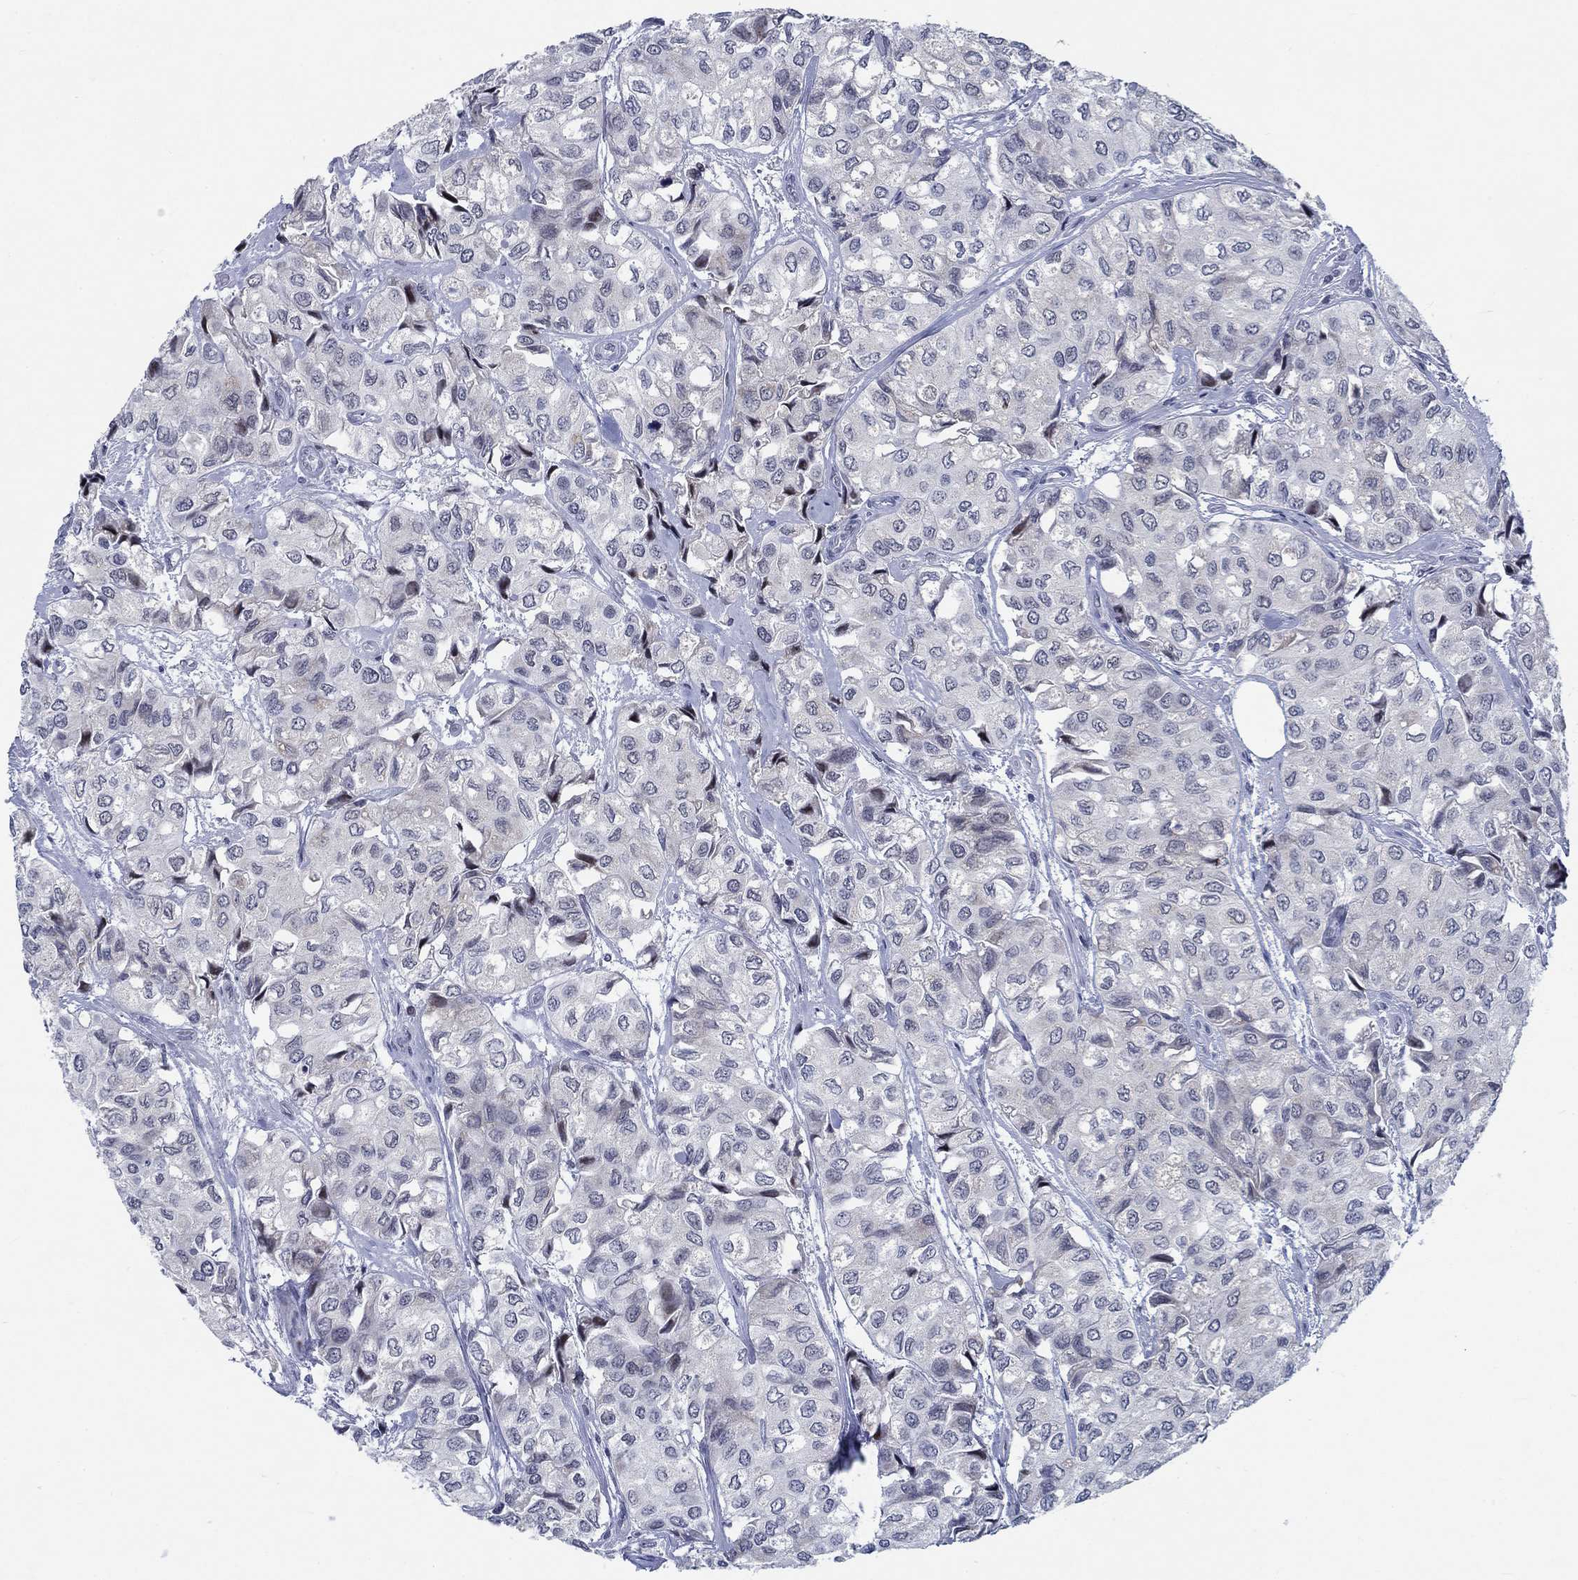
{"staining": {"intensity": "negative", "quantity": "none", "location": "none"}, "tissue": "urothelial cancer", "cell_type": "Tumor cells", "image_type": "cancer", "snomed": [{"axis": "morphology", "description": "Urothelial carcinoma, High grade"}, {"axis": "topography", "description": "Urinary bladder"}], "caption": "Immunohistochemistry (IHC) micrograph of human urothelial cancer stained for a protein (brown), which demonstrates no staining in tumor cells.", "gene": "NEU3", "patient": {"sex": "male", "age": 73}}